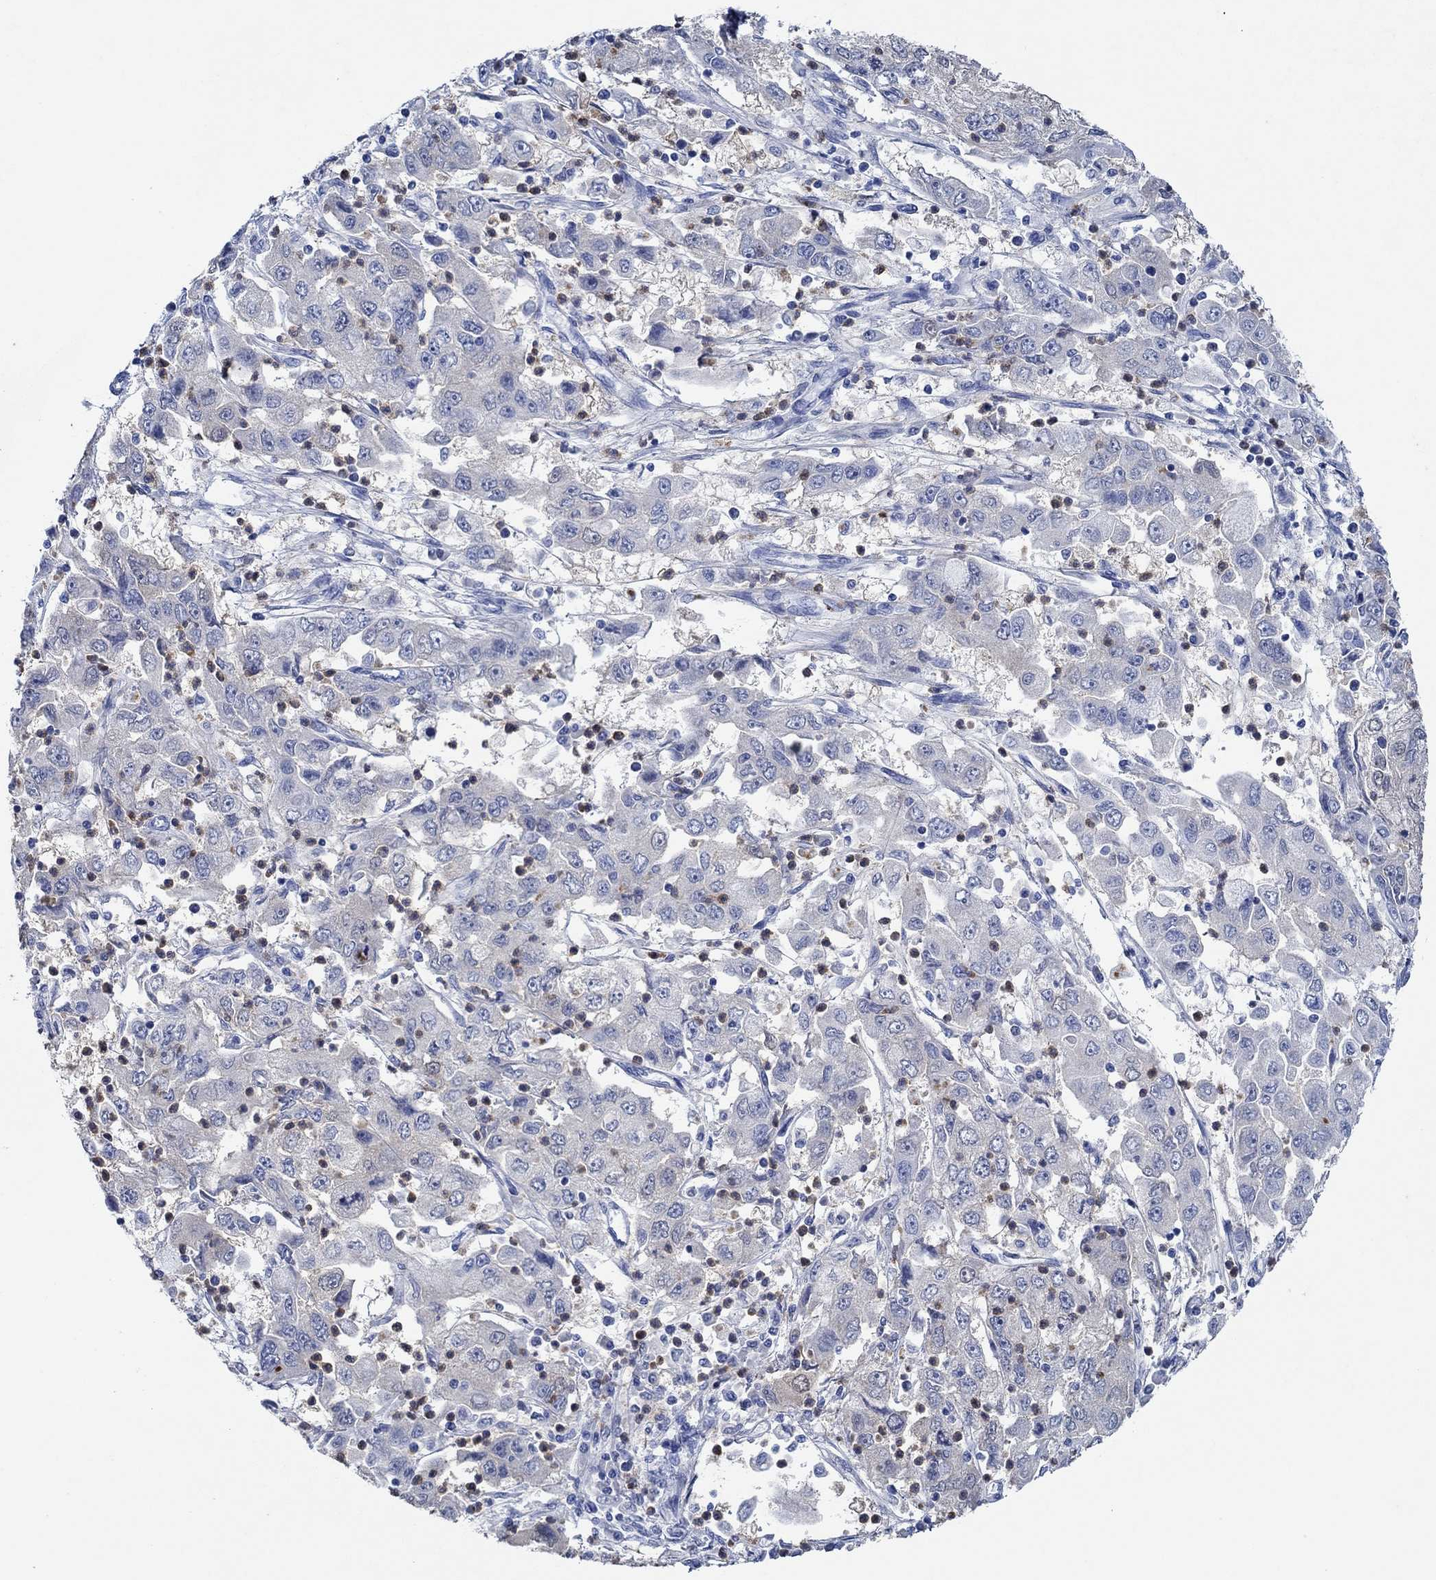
{"staining": {"intensity": "negative", "quantity": "none", "location": "none"}, "tissue": "cervical cancer", "cell_type": "Tumor cells", "image_type": "cancer", "snomed": [{"axis": "morphology", "description": "Squamous cell carcinoma, NOS"}, {"axis": "topography", "description": "Cervix"}], "caption": "Immunohistochemistry (IHC) image of cervical cancer stained for a protein (brown), which shows no positivity in tumor cells. (Stains: DAB (3,3'-diaminobenzidine) IHC with hematoxylin counter stain, Microscopy: brightfield microscopy at high magnification).", "gene": "ZNF671", "patient": {"sex": "female", "age": 36}}